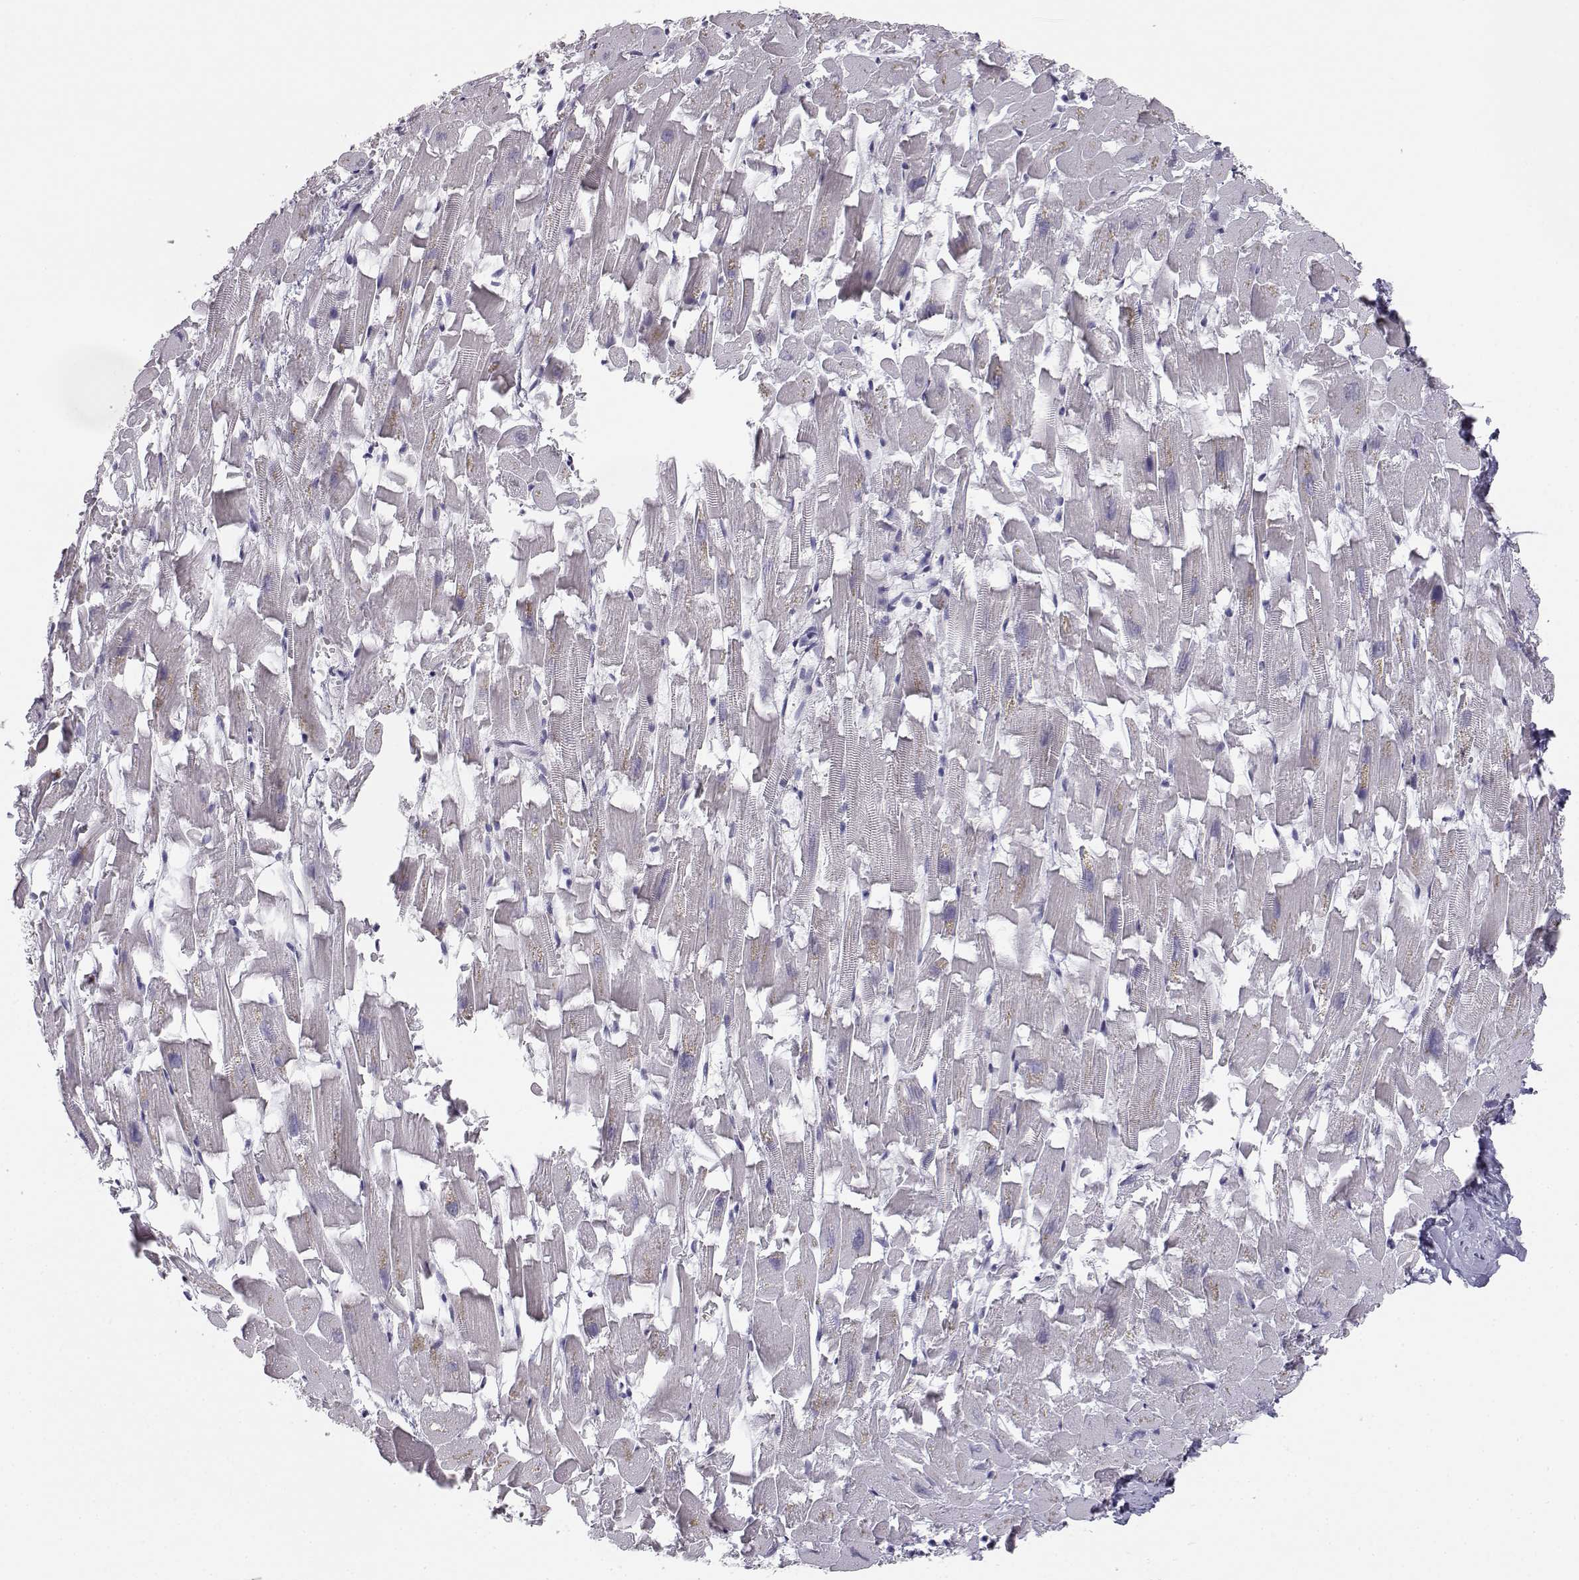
{"staining": {"intensity": "negative", "quantity": "none", "location": "none"}, "tissue": "heart muscle", "cell_type": "Cardiomyocytes", "image_type": "normal", "snomed": [{"axis": "morphology", "description": "Normal tissue, NOS"}, {"axis": "topography", "description": "Heart"}], "caption": "Immunohistochemistry photomicrograph of normal human heart muscle stained for a protein (brown), which reveals no positivity in cardiomyocytes.", "gene": "MYCBPAP", "patient": {"sex": "female", "age": 64}}